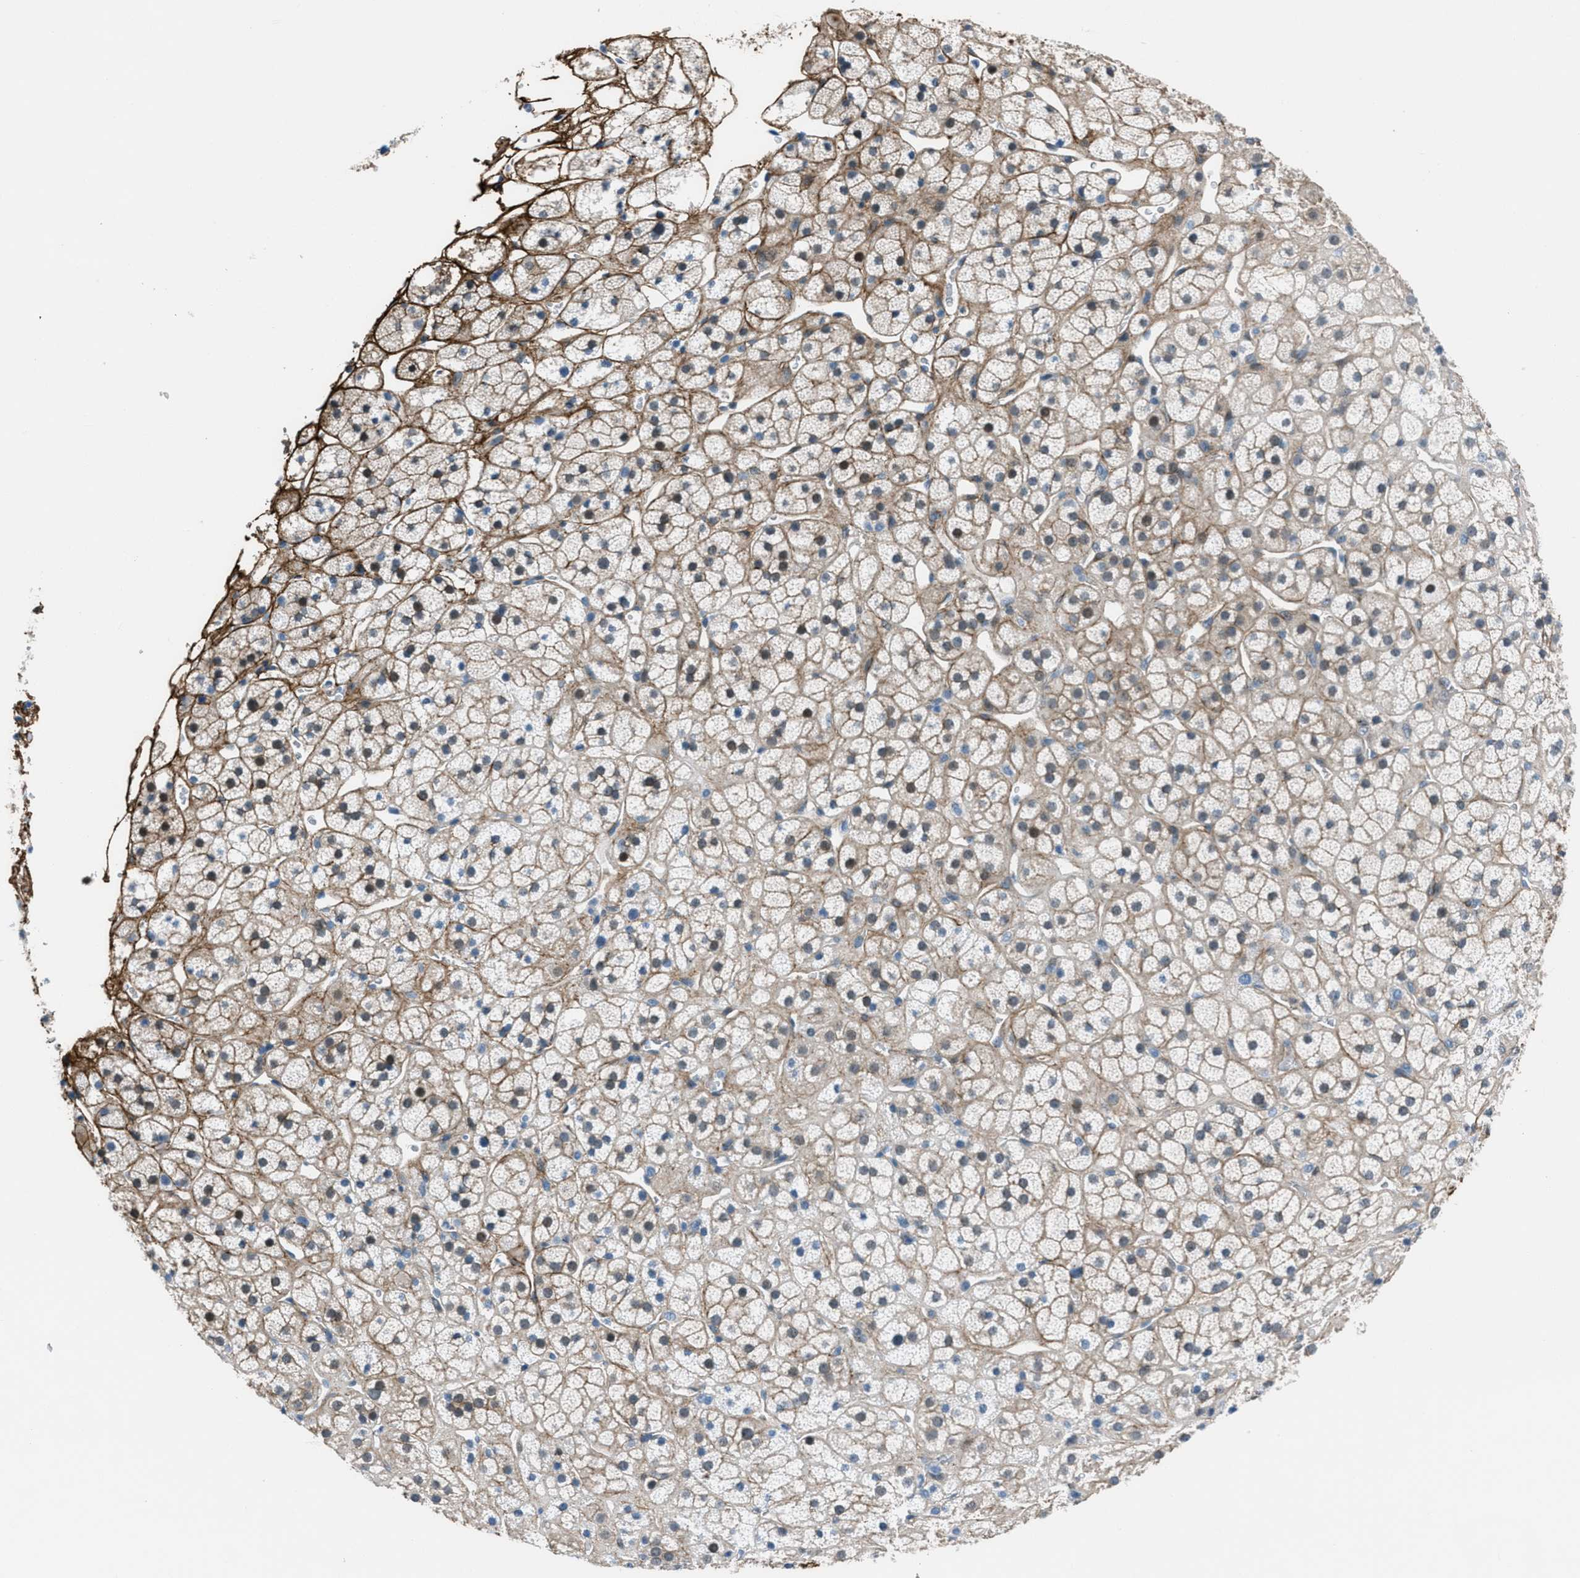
{"staining": {"intensity": "weak", "quantity": ">75%", "location": "cytoplasmic/membranous,nuclear"}, "tissue": "adrenal gland", "cell_type": "Glandular cells", "image_type": "normal", "snomed": [{"axis": "morphology", "description": "Normal tissue, NOS"}, {"axis": "topography", "description": "Adrenal gland"}], "caption": "The micrograph demonstrates staining of benign adrenal gland, revealing weak cytoplasmic/membranous,nuclear protein staining (brown color) within glandular cells.", "gene": "FBN1", "patient": {"sex": "male", "age": 56}}